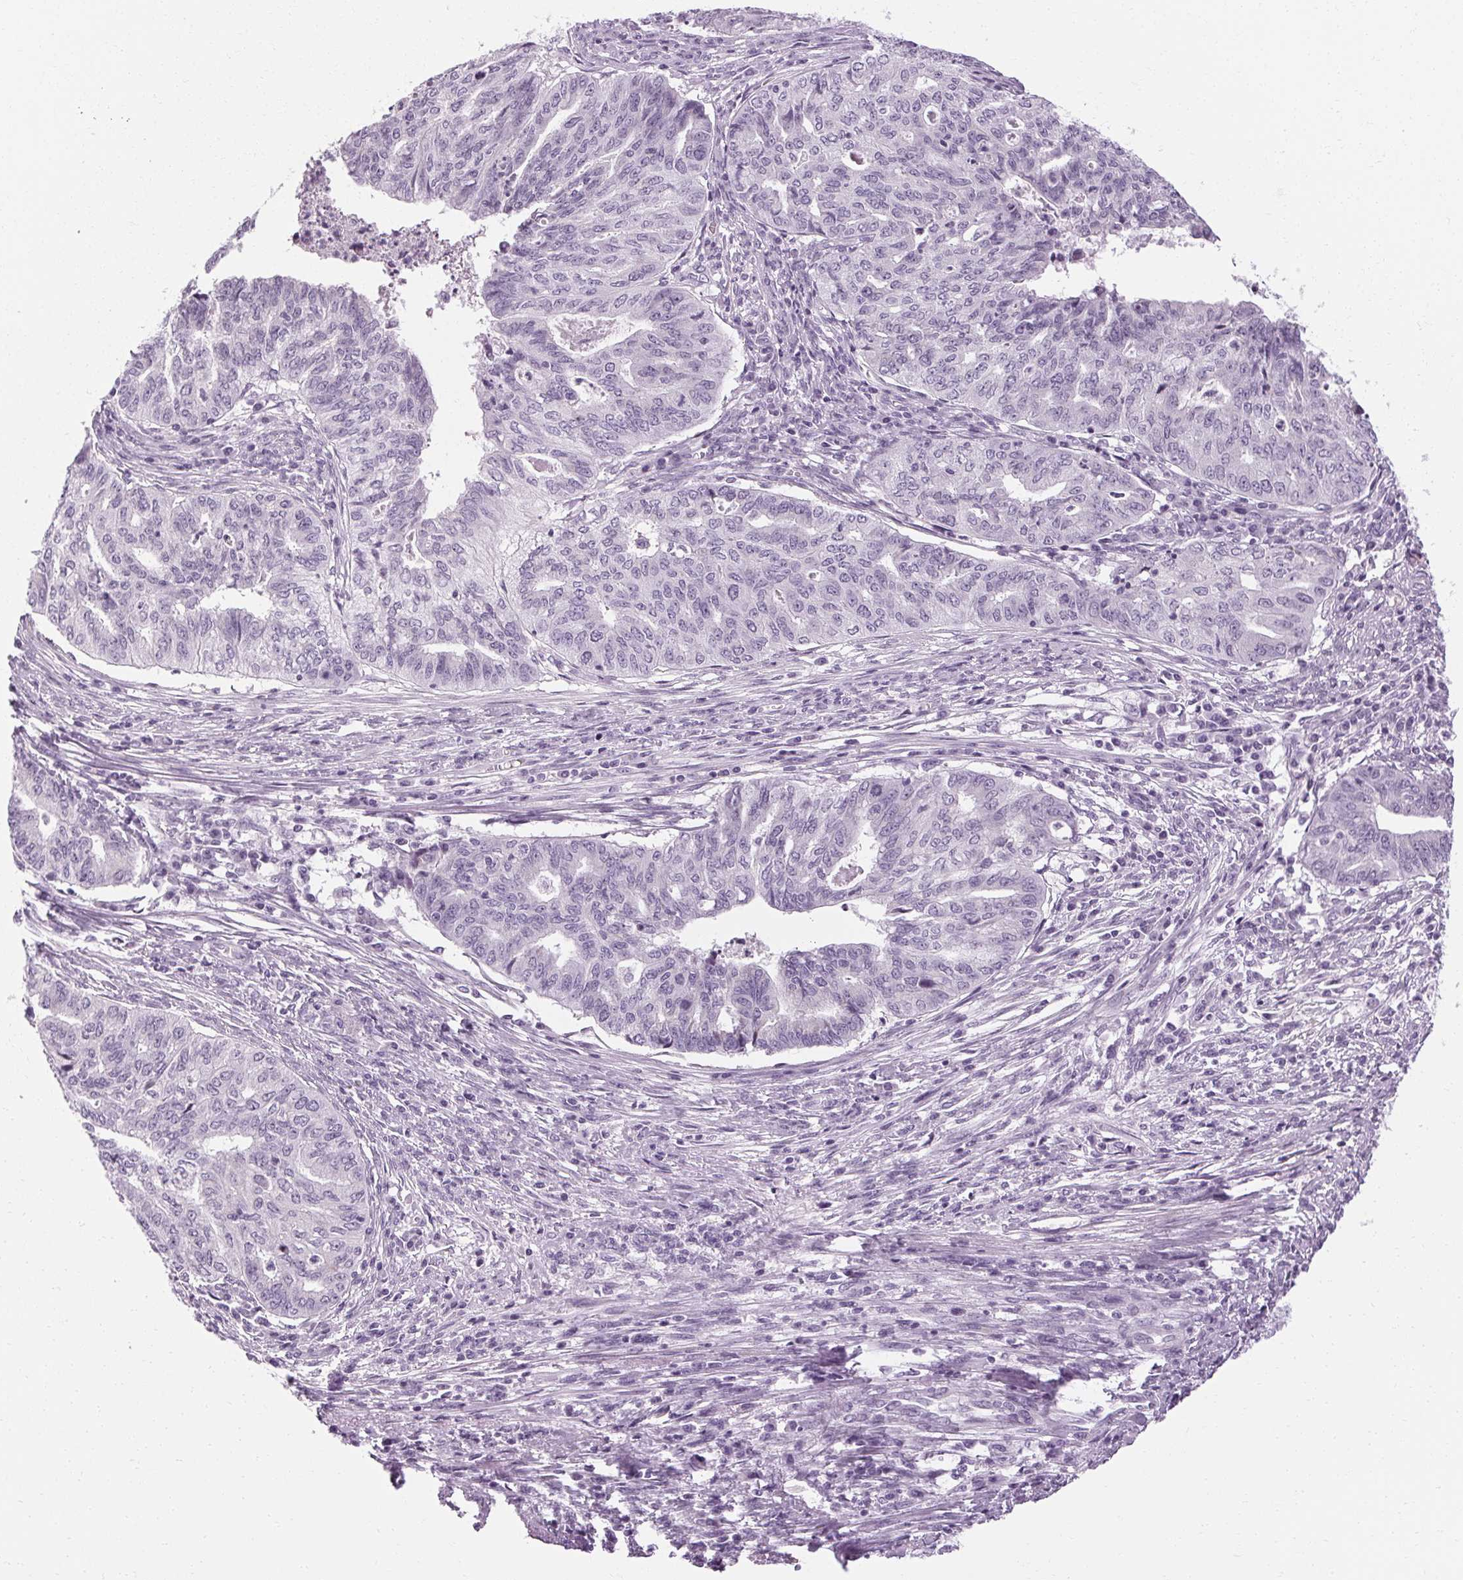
{"staining": {"intensity": "negative", "quantity": "none", "location": "none"}, "tissue": "endometrial cancer", "cell_type": "Tumor cells", "image_type": "cancer", "snomed": [{"axis": "morphology", "description": "Adenocarcinoma, NOS"}, {"axis": "topography", "description": "Endometrium"}], "caption": "Tumor cells show no significant protein positivity in endometrial adenocarcinoma.", "gene": "POMC", "patient": {"sex": "female", "age": 79}}